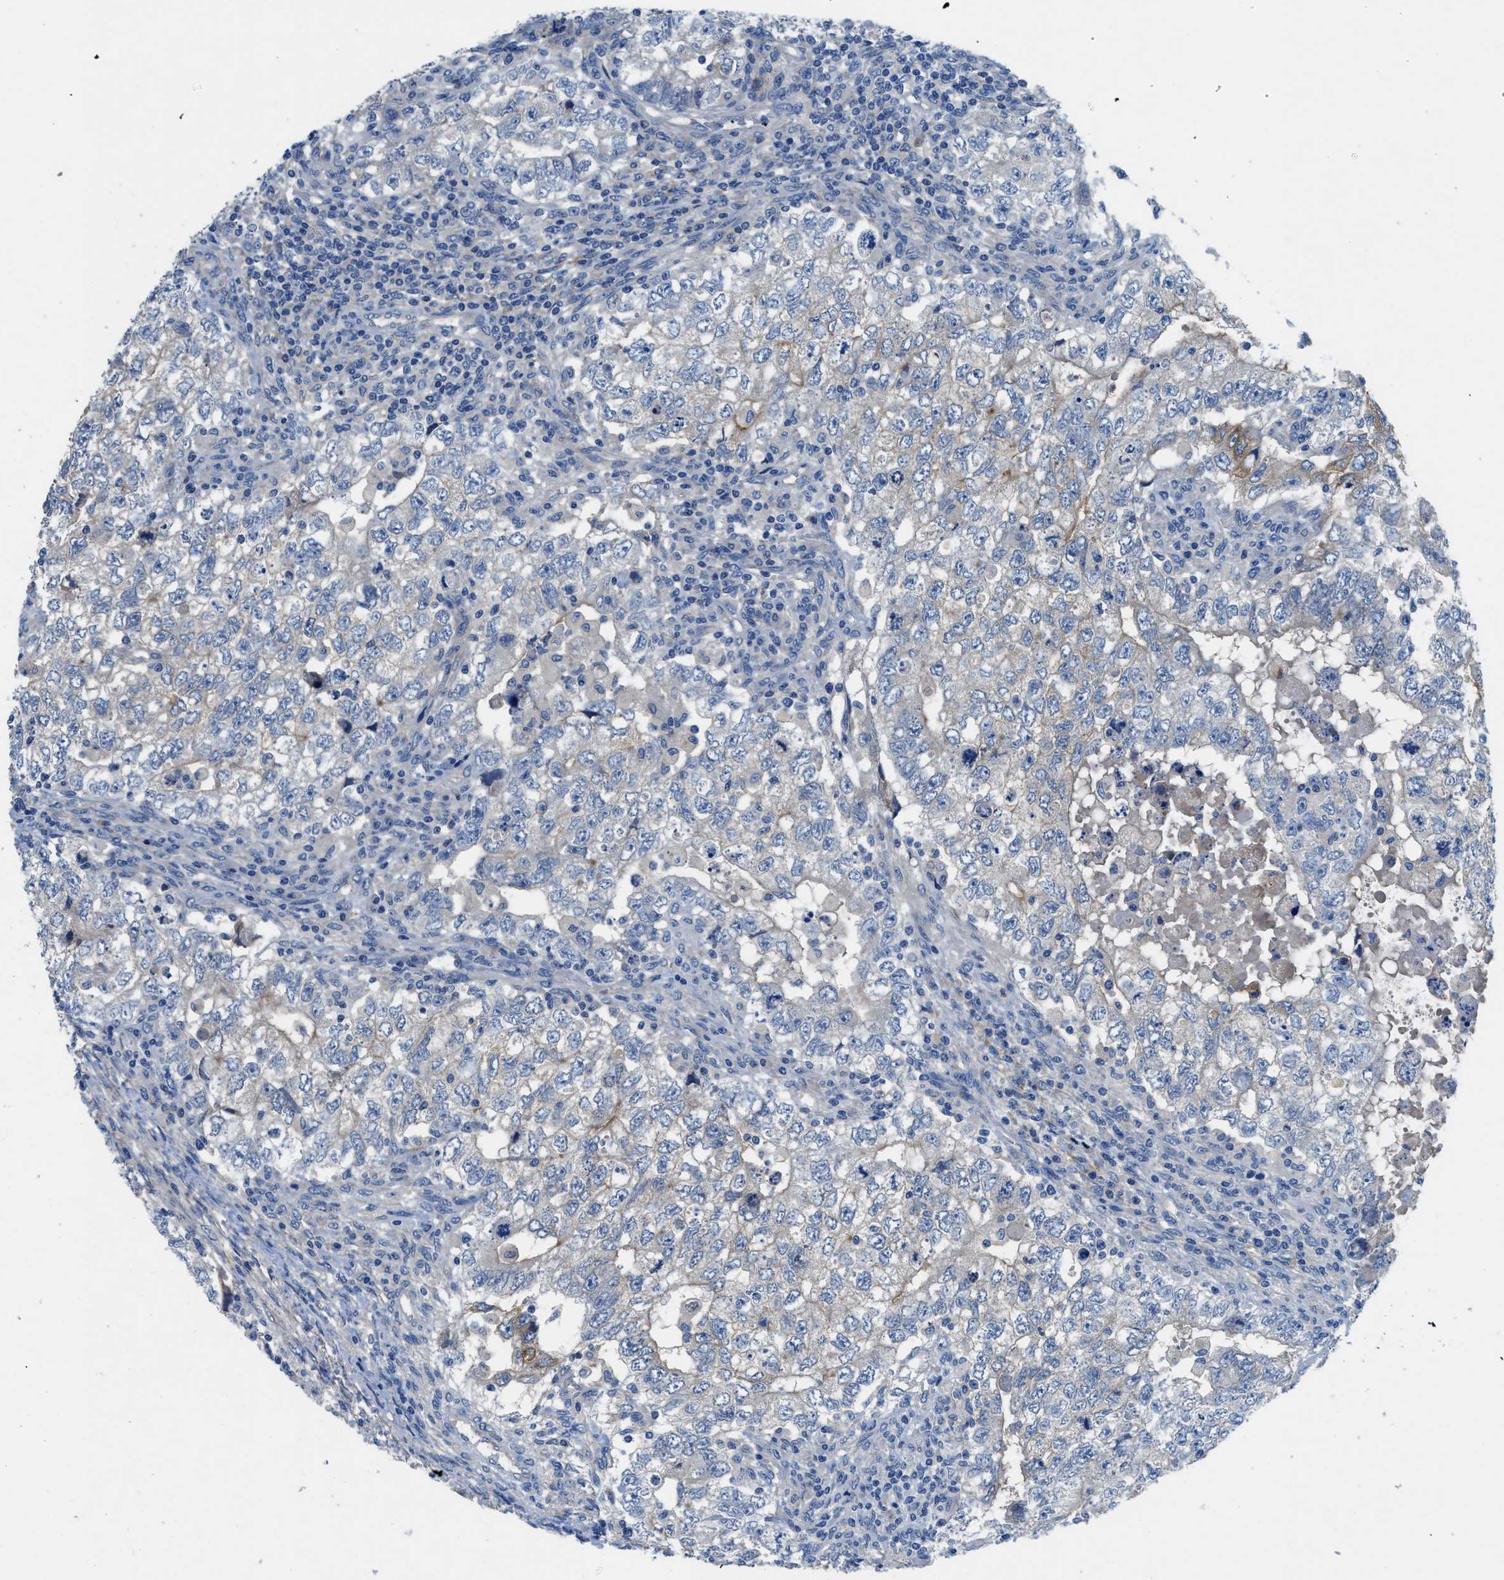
{"staining": {"intensity": "moderate", "quantity": "<25%", "location": "cytoplasmic/membranous"}, "tissue": "testis cancer", "cell_type": "Tumor cells", "image_type": "cancer", "snomed": [{"axis": "morphology", "description": "Carcinoma, Embryonal, NOS"}, {"axis": "topography", "description": "Testis"}], "caption": "Immunohistochemistry (DAB) staining of human testis embryonal carcinoma demonstrates moderate cytoplasmic/membranous protein staining in about <25% of tumor cells.", "gene": "PGR", "patient": {"sex": "male", "age": 36}}